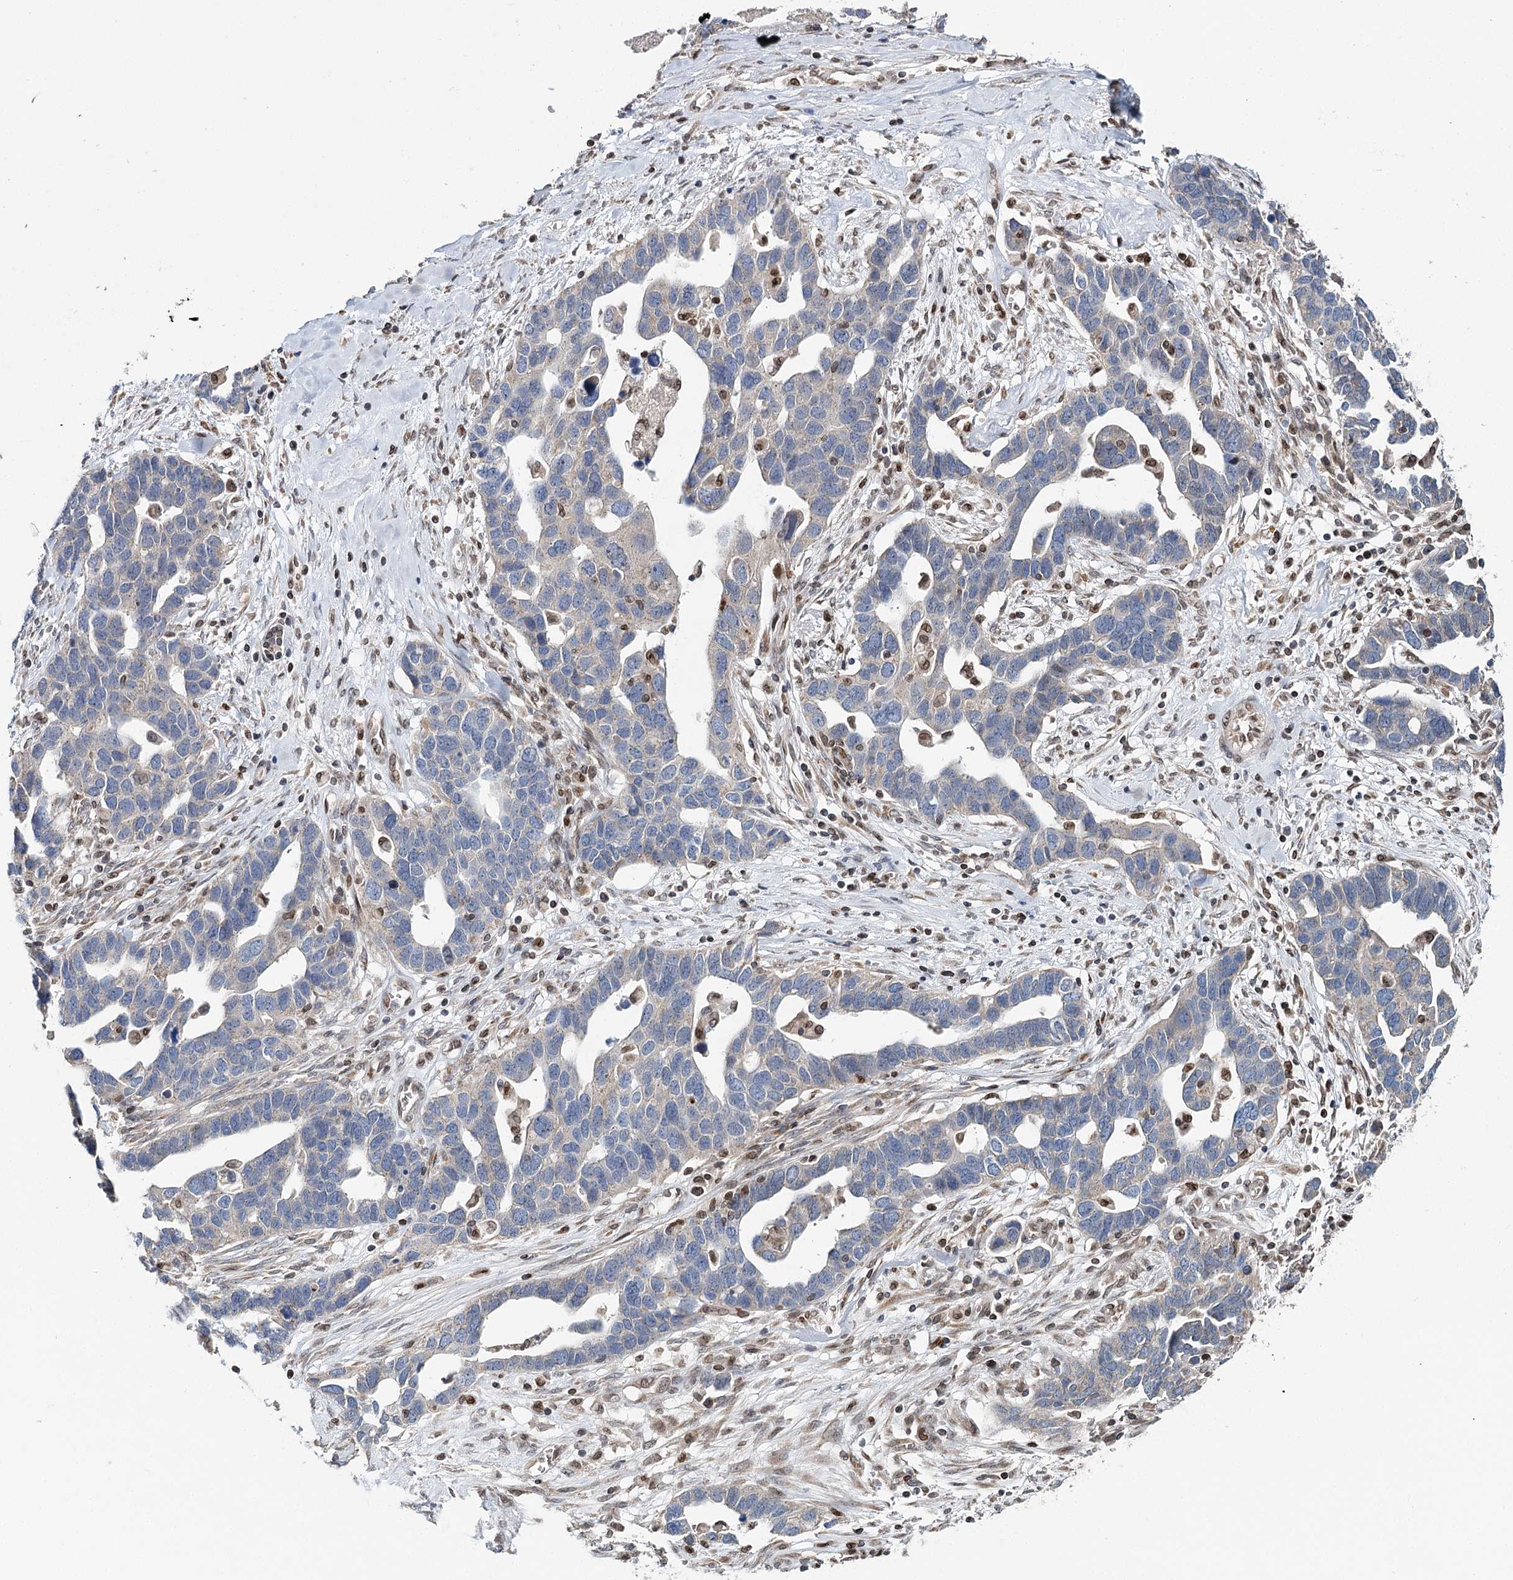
{"staining": {"intensity": "negative", "quantity": "none", "location": "none"}, "tissue": "ovarian cancer", "cell_type": "Tumor cells", "image_type": "cancer", "snomed": [{"axis": "morphology", "description": "Cystadenocarcinoma, serous, NOS"}, {"axis": "topography", "description": "Ovary"}], "caption": "High power microscopy photomicrograph of an immunohistochemistry image of ovarian serous cystadenocarcinoma, revealing no significant expression in tumor cells.", "gene": "CFAP46", "patient": {"sex": "female", "age": 54}}